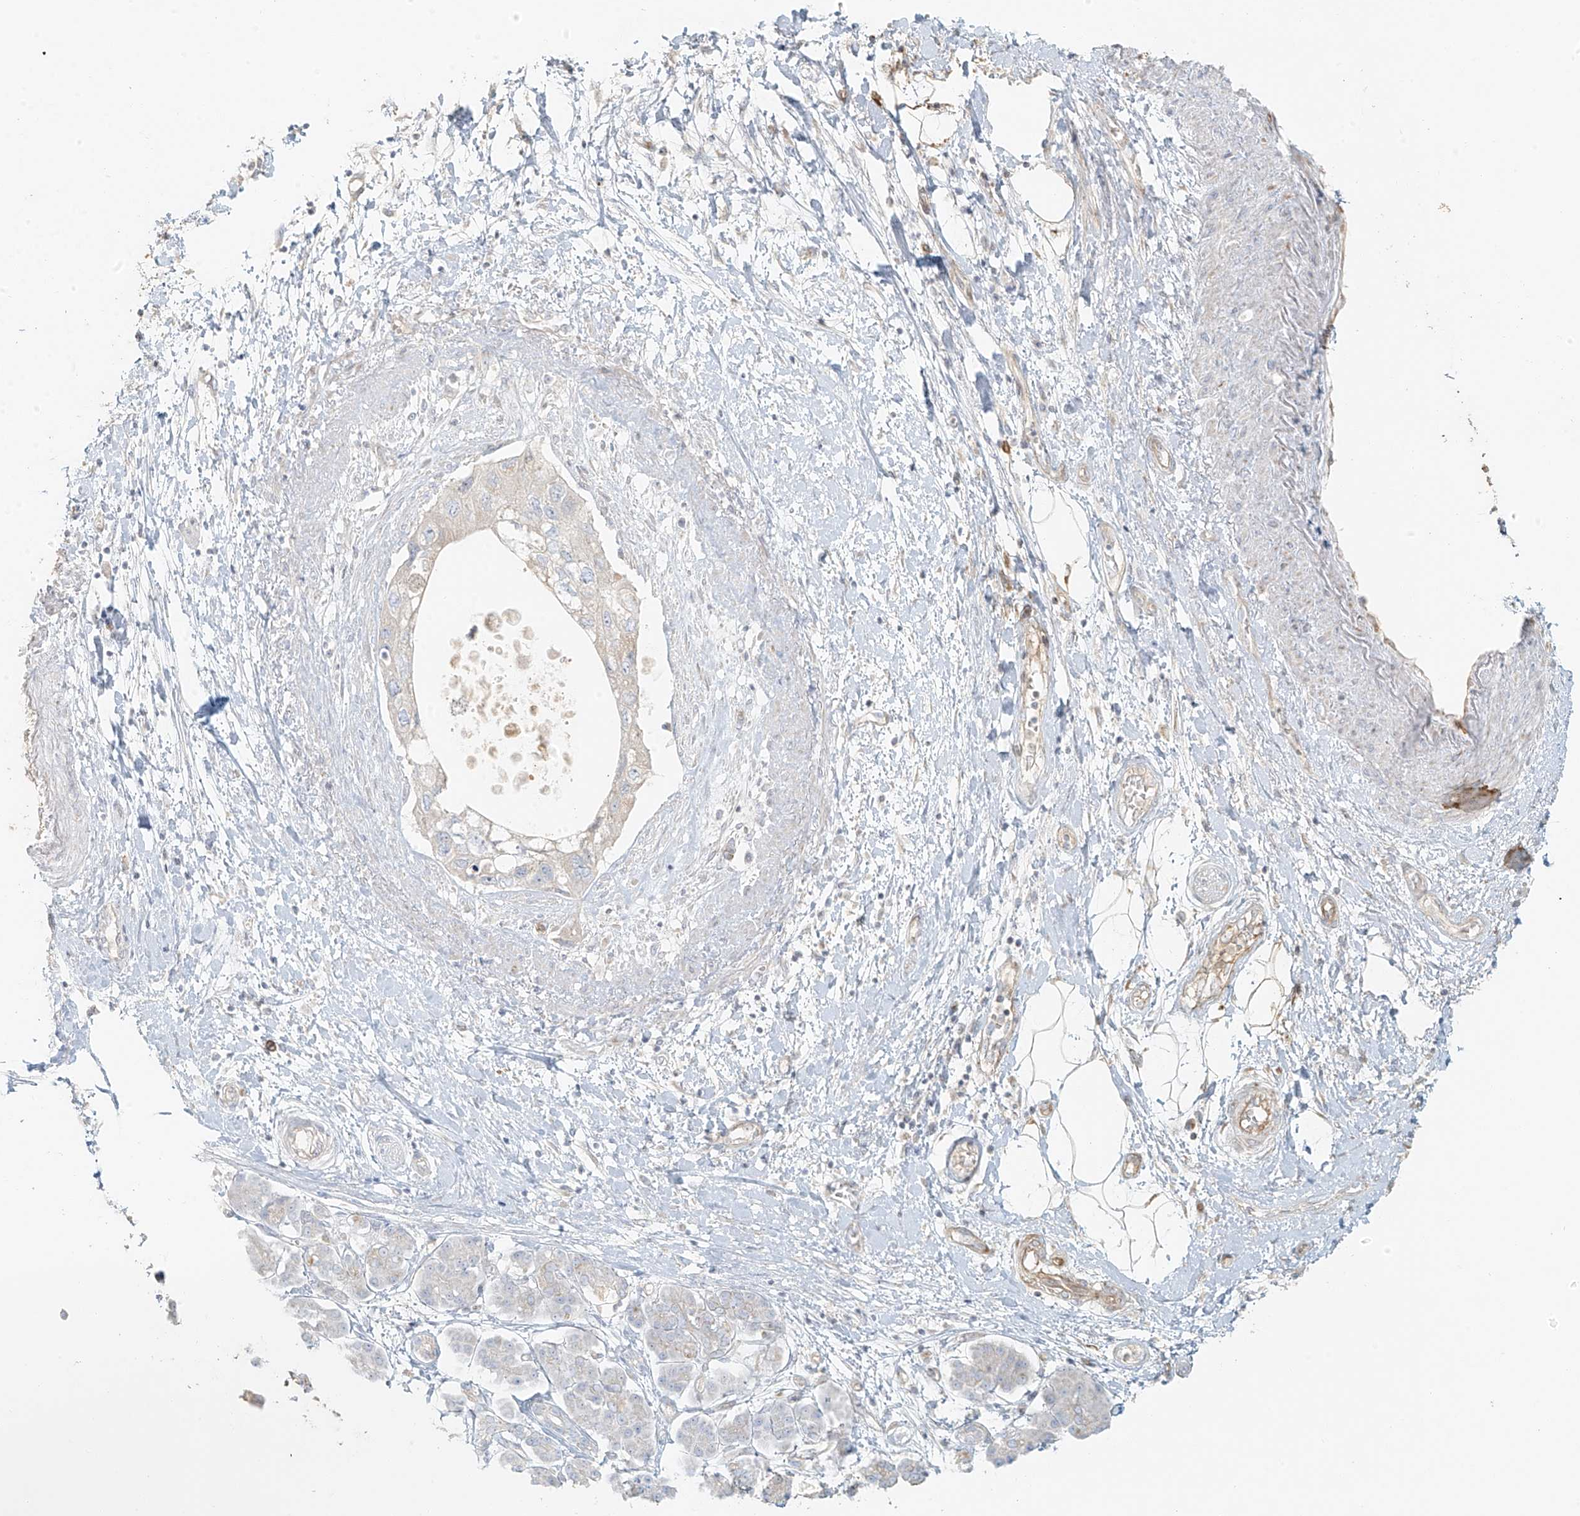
{"staining": {"intensity": "negative", "quantity": "none", "location": "none"}, "tissue": "pancreatic cancer", "cell_type": "Tumor cells", "image_type": "cancer", "snomed": [{"axis": "morphology", "description": "Adenocarcinoma, NOS"}, {"axis": "topography", "description": "Pancreas"}], "caption": "High magnification brightfield microscopy of pancreatic cancer stained with DAB (3,3'-diaminobenzidine) (brown) and counterstained with hematoxylin (blue): tumor cells show no significant expression. (DAB (3,3'-diaminobenzidine) IHC, high magnification).", "gene": "MIPEP", "patient": {"sex": "female", "age": 73}}